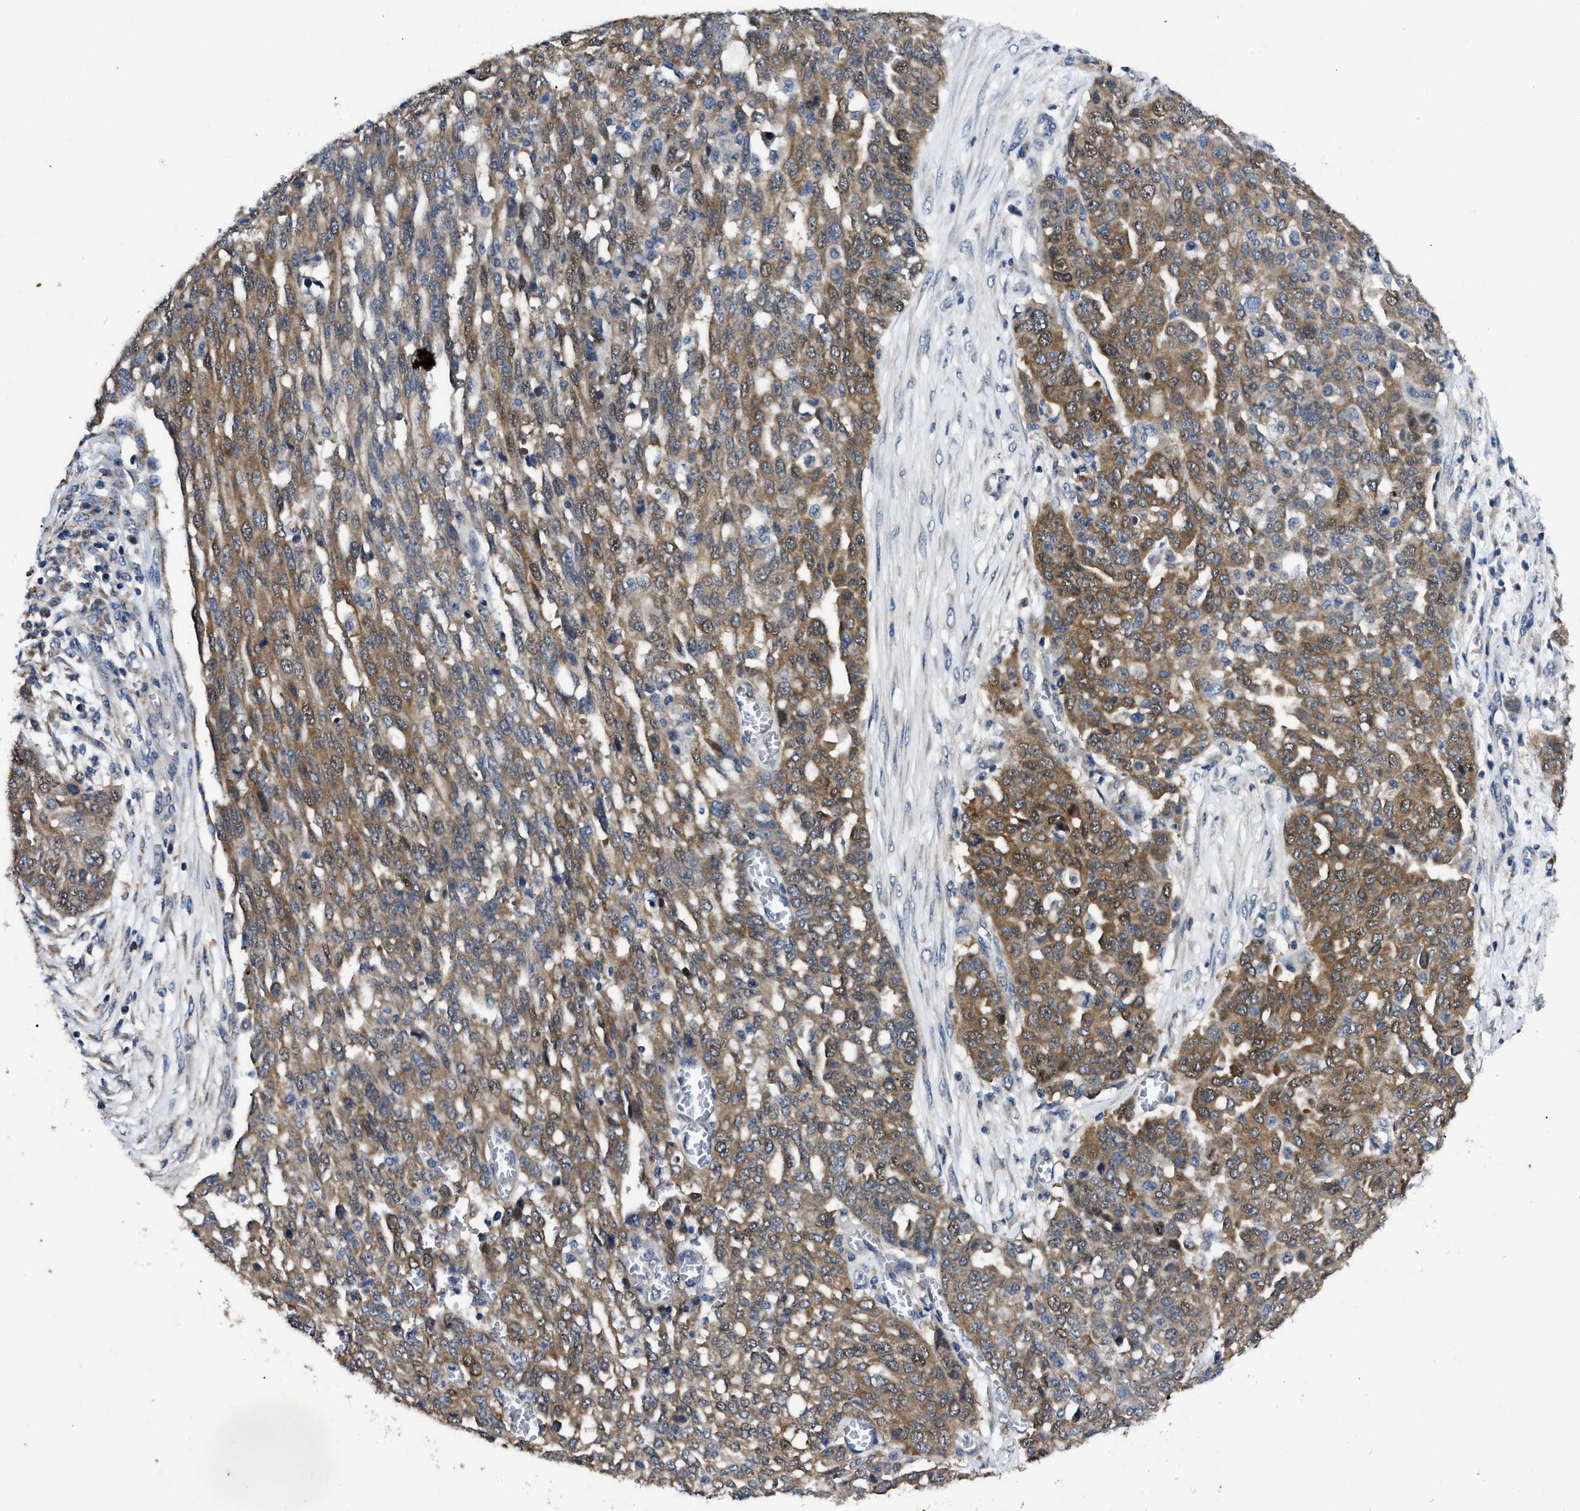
{"staining": {"intensity": "moderate", "quantity": "25%-75%", "location": "cytoplasmic/membranous"}, "tissue": "ovarian cancer", "cell_type": "Tumor cells", "image_type": "cancer", "snomed": [{"axis": "morphology", "description": "Cystadenocarcinoma, serous, NOS"}, {"axis": "topography", "description": "Soft tissue"}, {"axis": "topography", "description": "Ovary"}], "caption": "Immunohistochemical staining of human ovarian cancer displays moderate cytoplasmic/membranous protein expression in approximately 25%-75% of tumor cells.", "gene": "GET4", "patient": {"sex": "female", "age": 57}}